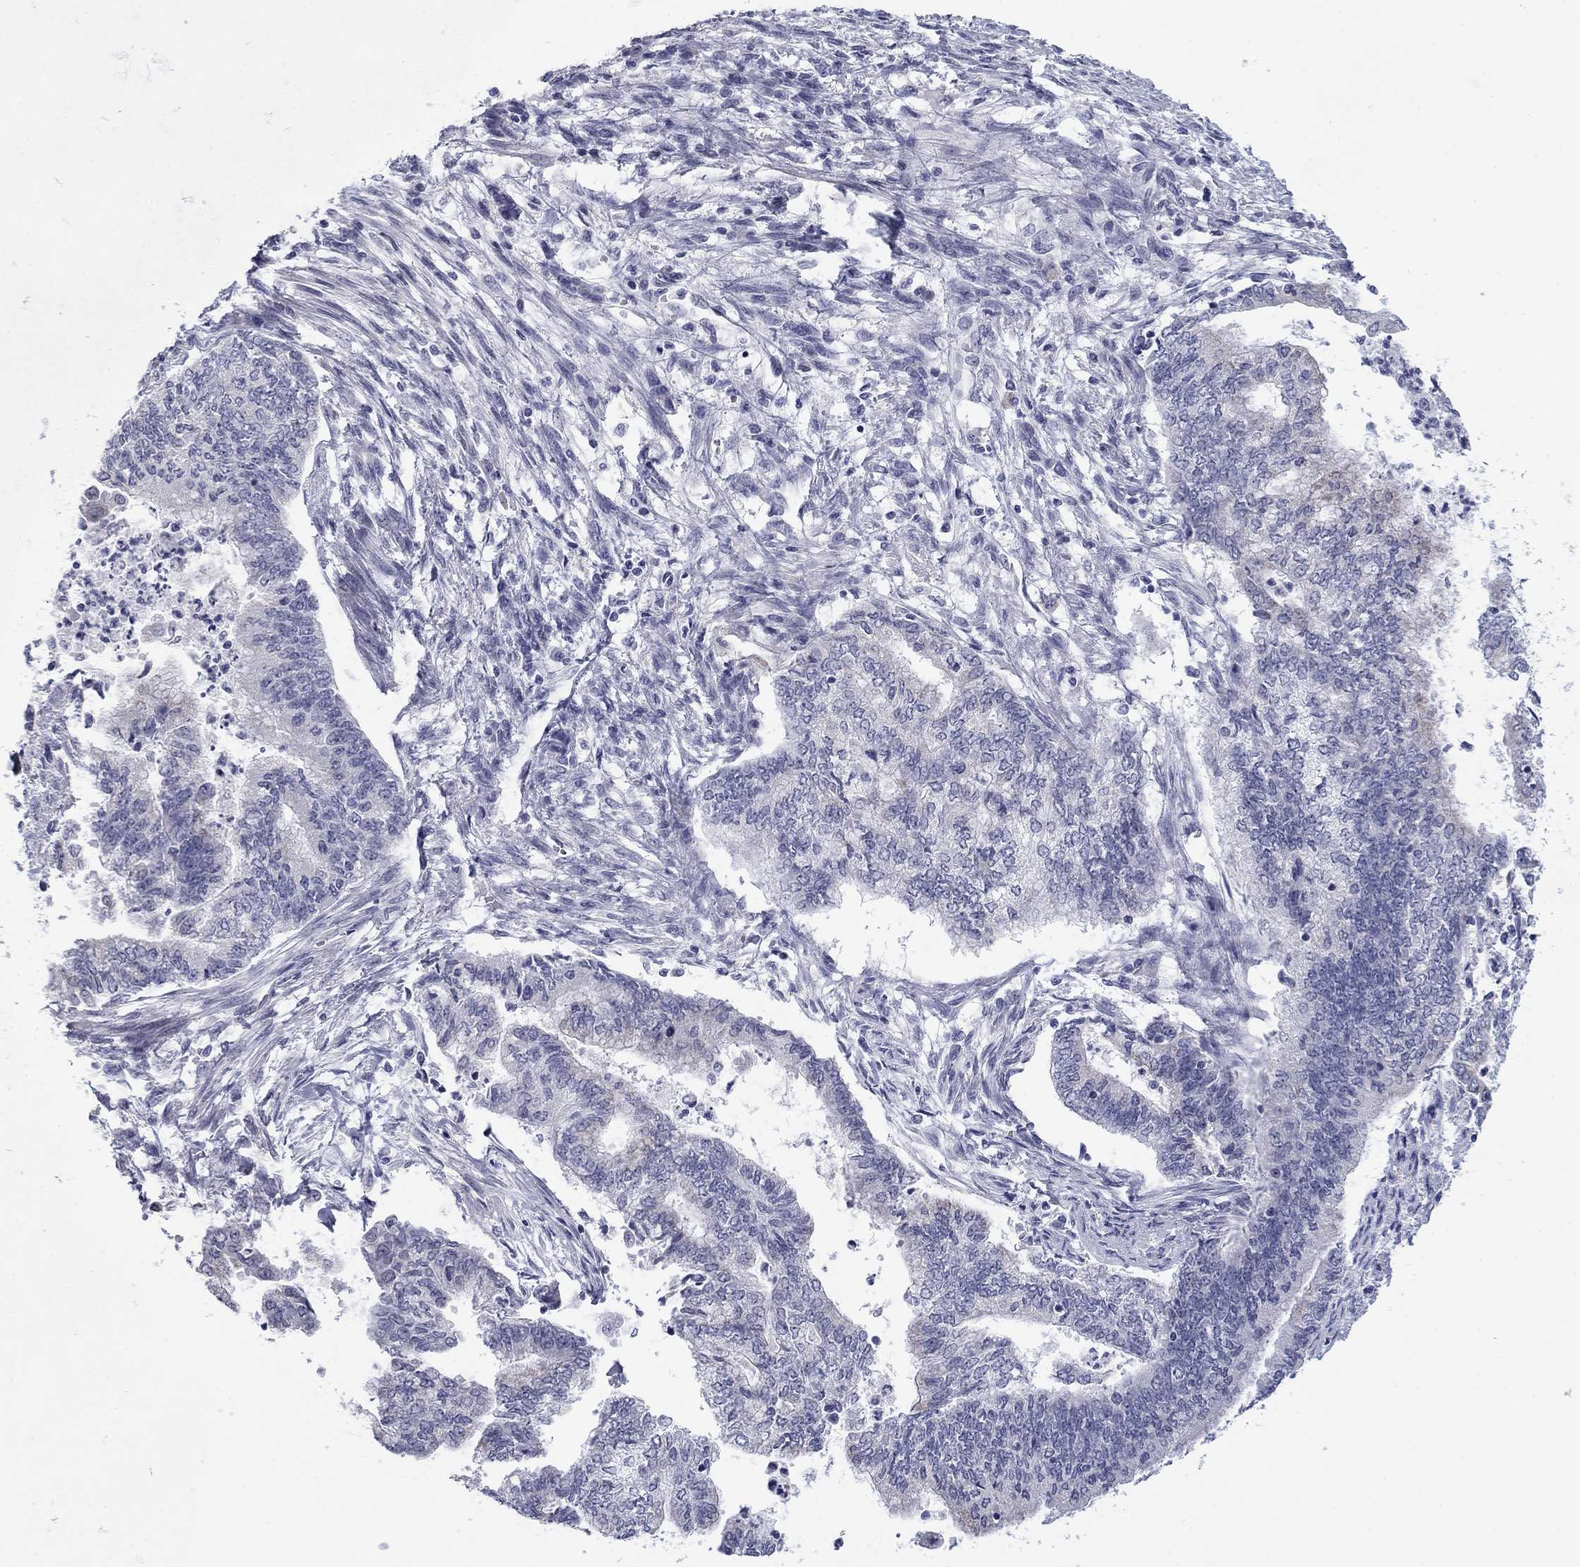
{"staining": {"intensity": "negative", "quantity": "none", "location": "none"}, "tissue": "endometrial cancer", "cell_type": "Tumor cells", "image_type": "cancer", "snomed": [{"axis": "morphology", "description": "Adenocarcinoma, NOS"}, {"axis": "topography", "description": "Endometrium"}], "caption": "The immunohistochemistry (IHC) image has no significant positivity in tumor cells of adenocarcinoma (endometrial) tissue. Nuclei are stained in blue.", "gene": "PRPH", "patient": {"sex": "female", "age": 65}}